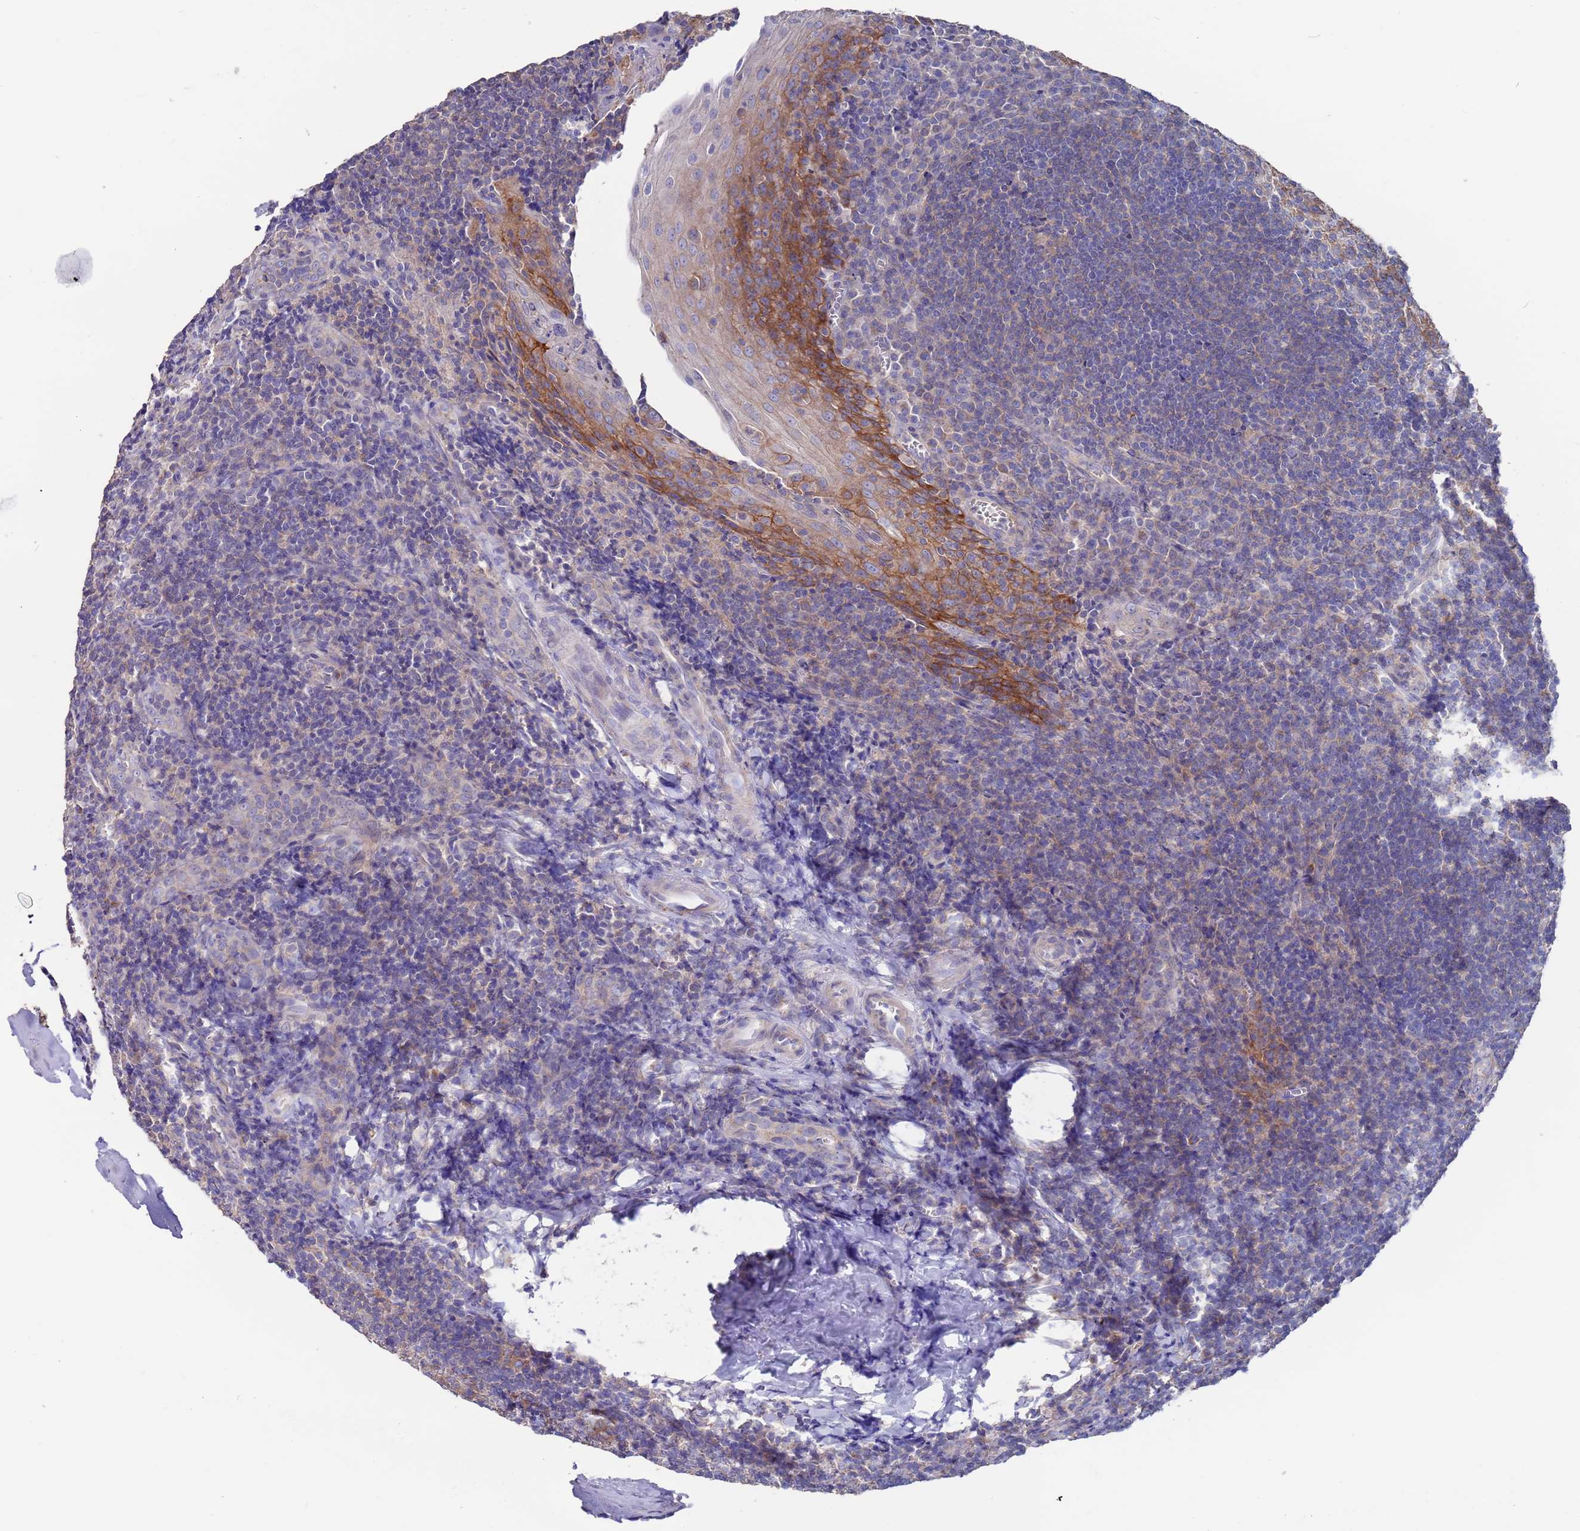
{"staining": {"intensity": "moderate", "quantity": "25%-75%", "location": "cytoplasmic/membranous"}, "tissue": "tonsil", "cell_type": "Germinal center cells", "image_type": "normal", "snomed": [{"axis": "morphology", "description": "Normal tissue, NOS"}, {"axis": "topography", "description": "Tonsil"}], "caption": "Tonsil stained with a brown dye reveals moderate cytoplasmic/membranous positive staining in approximately 25%-75% of germinal center cells.", "gene": "KRTCAP3", "patient": {"sex": "male", "age": 27}}